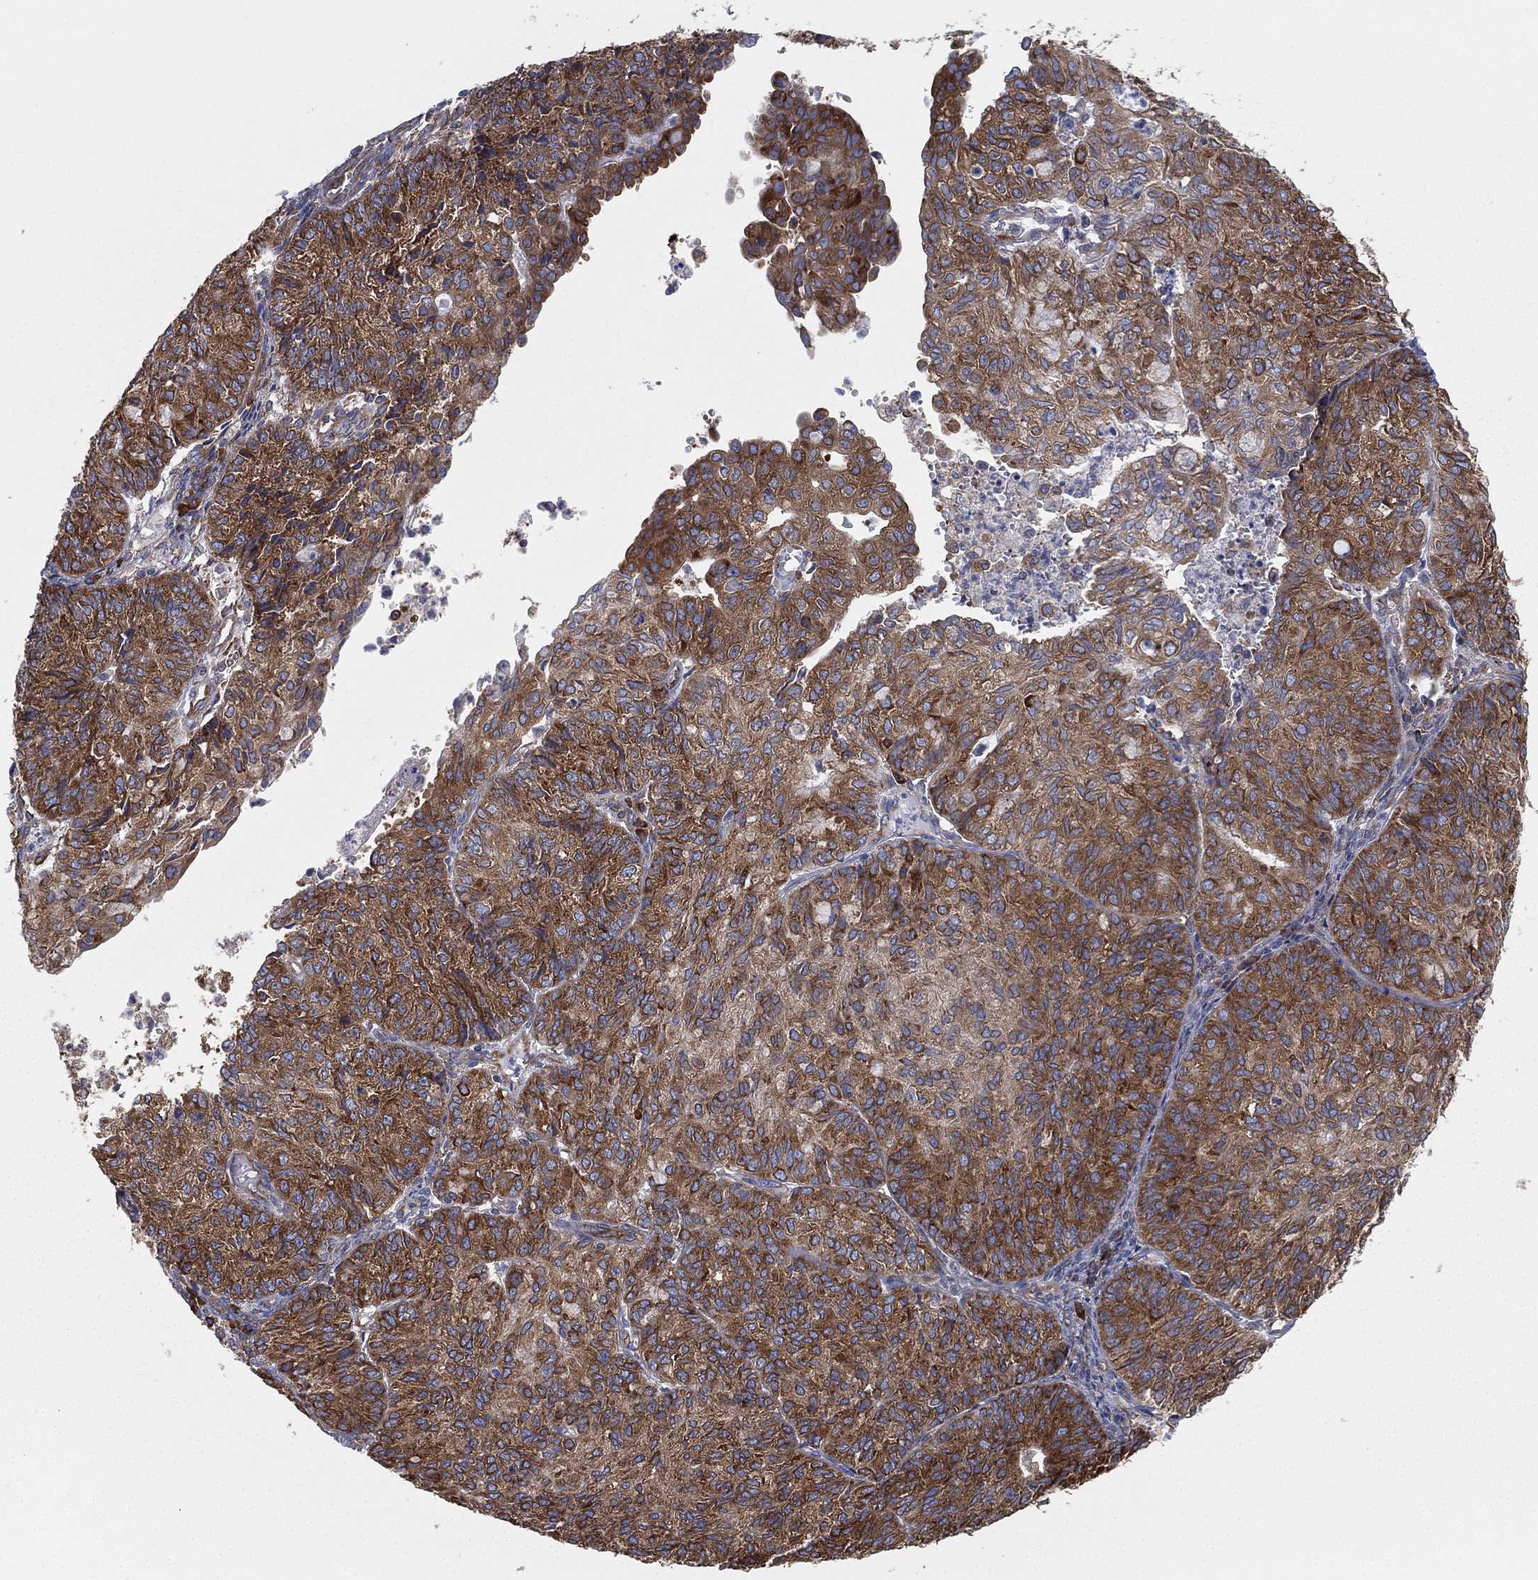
{"staining": {"intensity": "strong", "quantity": "25%-75%", "location": "cytoplasmic/membranous"}, "tissue": "endometrial cancer", "cell_type": "Tumor cells", "image_type": "cancer", "snomed": [{"axis": "morphology", "description": "Adenocarcinoma, NOS"}, {"axis": "topography", "description": "Endometrium"}], "caption": "The immunohistochemical stain shows strong cytoplasmic/membranous positivity in tumor cells of endometrial cancer (adenocarcinoma) tissue. The protein is shown in brown color, while the nuclei are stained blue.", "gene": "FARSA", "patient": {"sex": "female", "age": 82}}